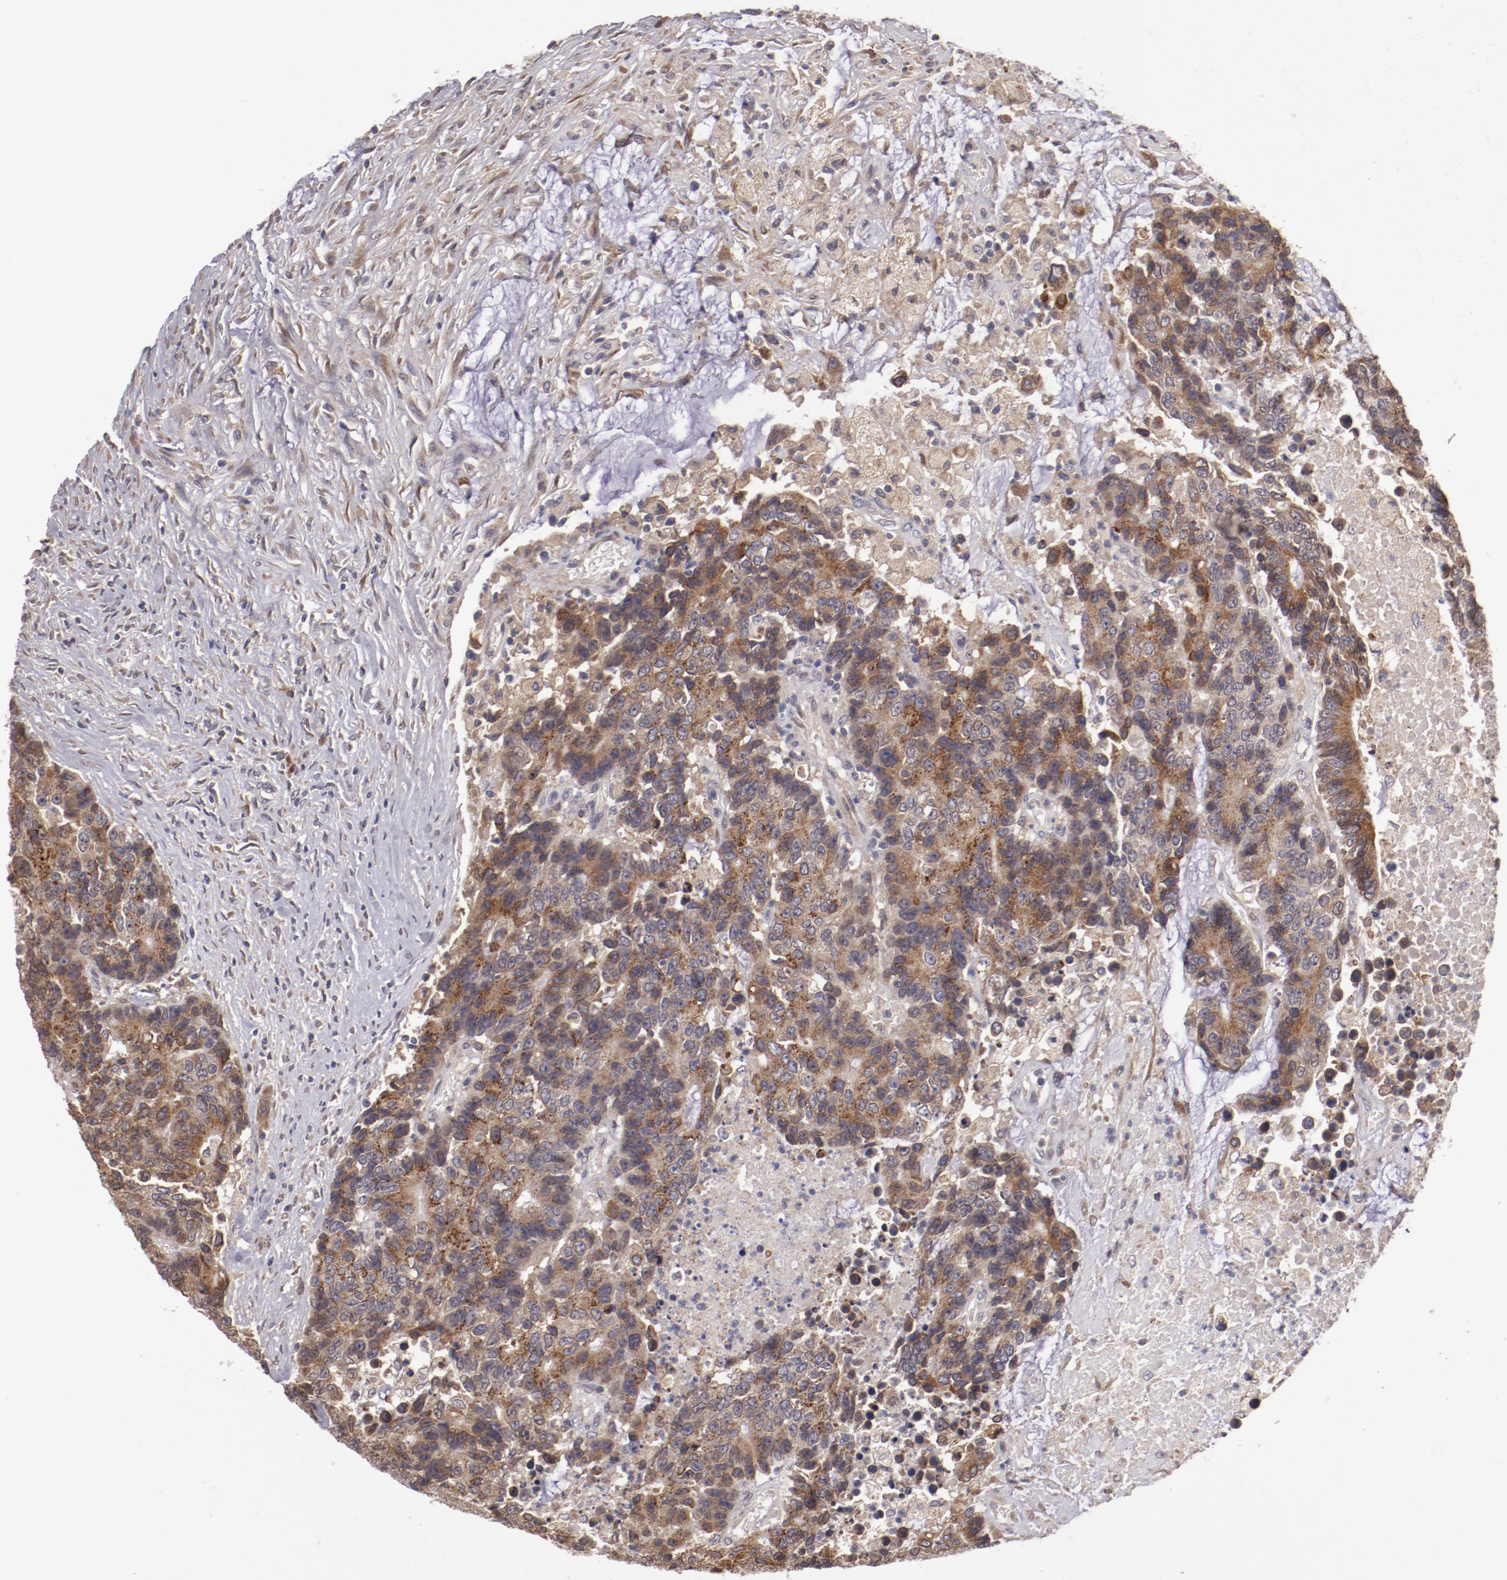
{"staining": {"intensity": "moderate", "quantity": "25%-75%", "location": "cytoplasmic/membranous"}, "tissue": "colorectal cancer", "cell_type": "Tumor cells", "image_type": "cancer", "snomed": [{"axis": "morphology", "description": "Adenocarcinoma, NOS"}, {"axis": "topography", "description": "Colon"}], "caption": "There is medium levels of moderate cytoplasmic/membranous staining in tumor cells of colorectal cancer, as demonstrated by immunohistochemical staining (brown color).", "gene": "IL12A", "patient": {"sex": "female", "age": 86}}